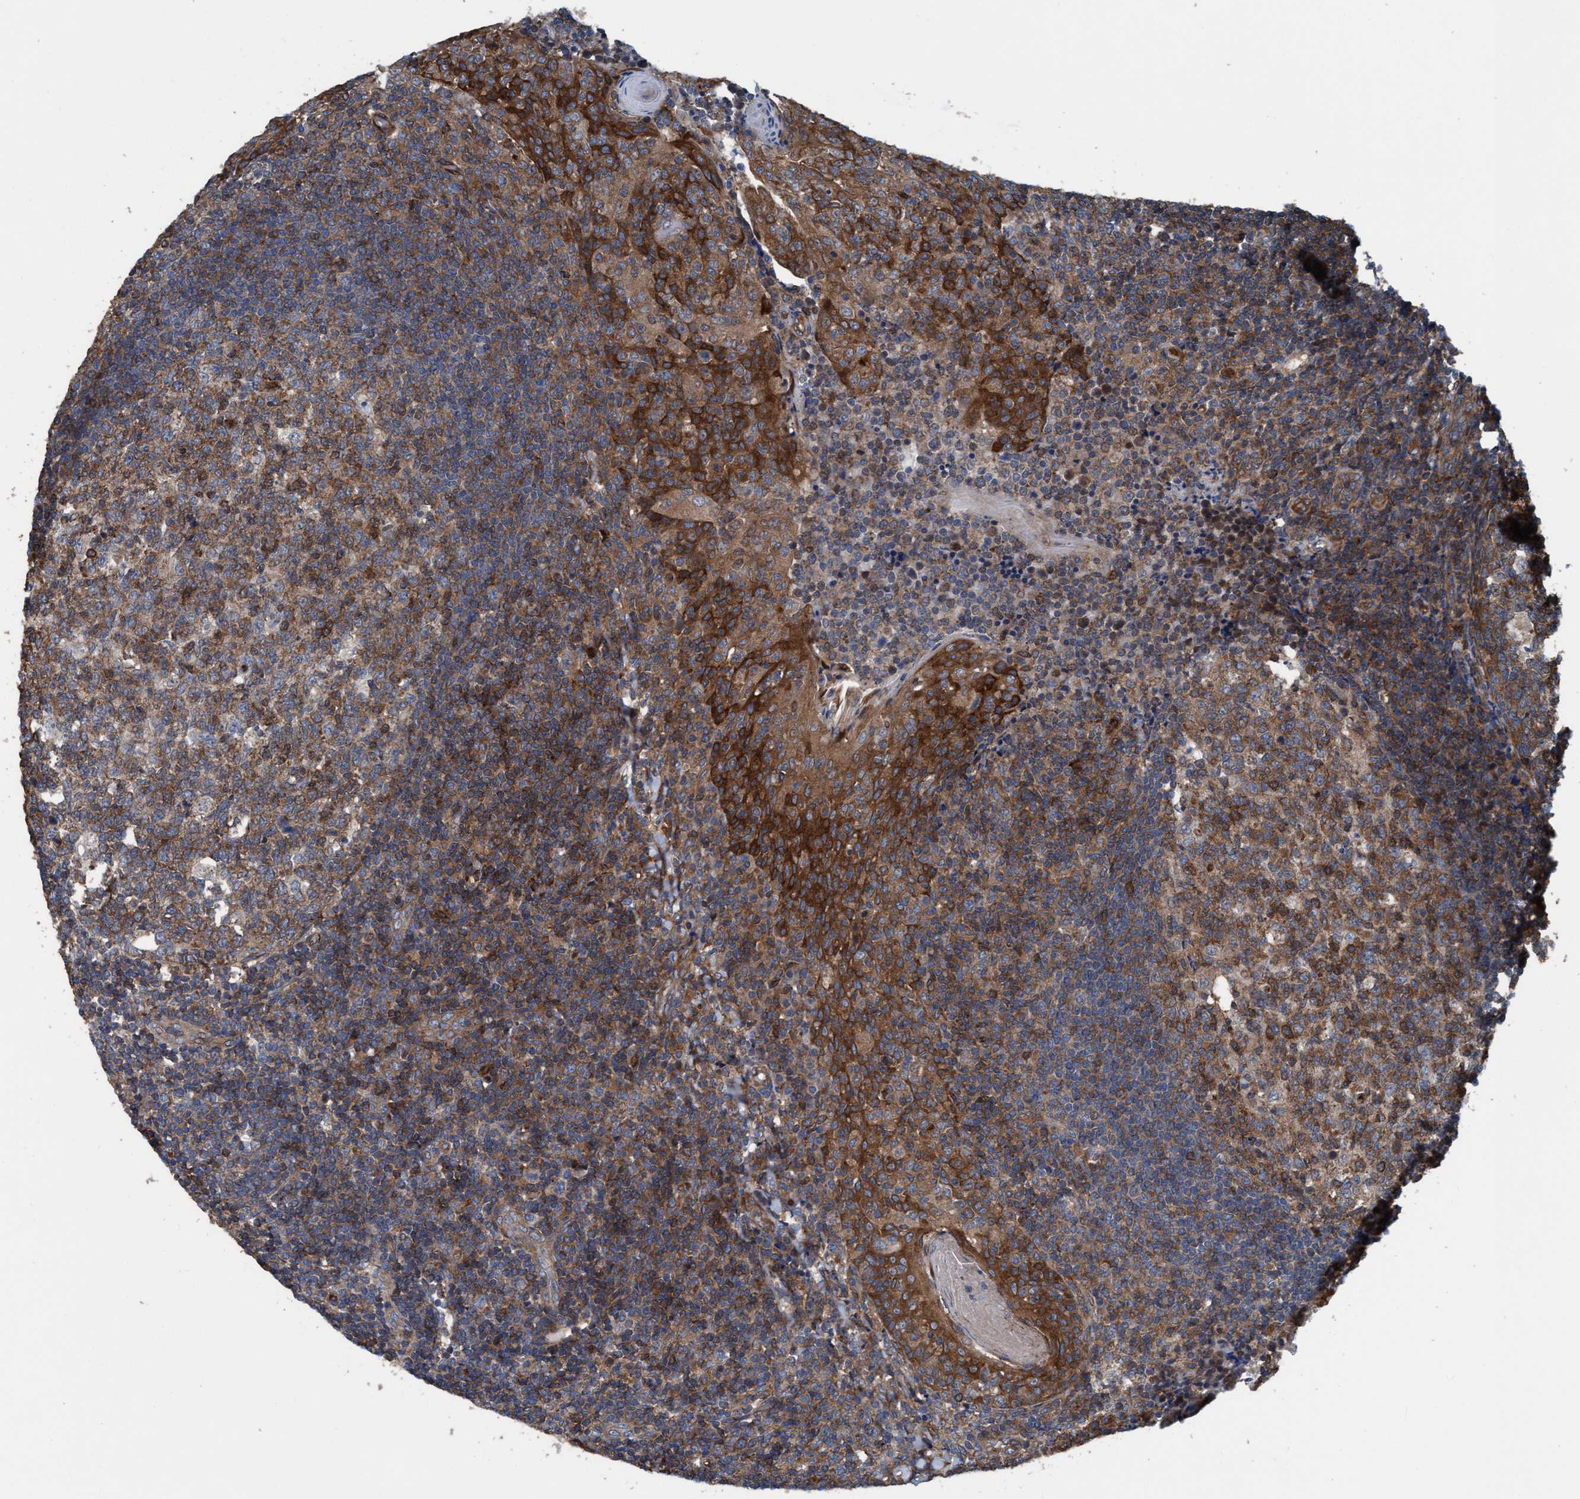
{"staining": {"intensity": "strong", "quantity": ">75%", "location": "cytoplasmic/membranous"}, "tissue": "tonsil", "cell_type": "Germinal center cells", "image_type": "normal", "snomed": [{"axis": "morphology", "description": "Normal tissue, NOS"}, {"axis": "topography", "description": "Tonsil"}], "caption": "Immunohistochemical staining of normal human tonsil exhibits >75% levels of strong cytoplasmic/membranous protein expression in about >75% of germinal center cells.", "gene": "NMT1", "patient": {"sex": "female", "age": 19}}